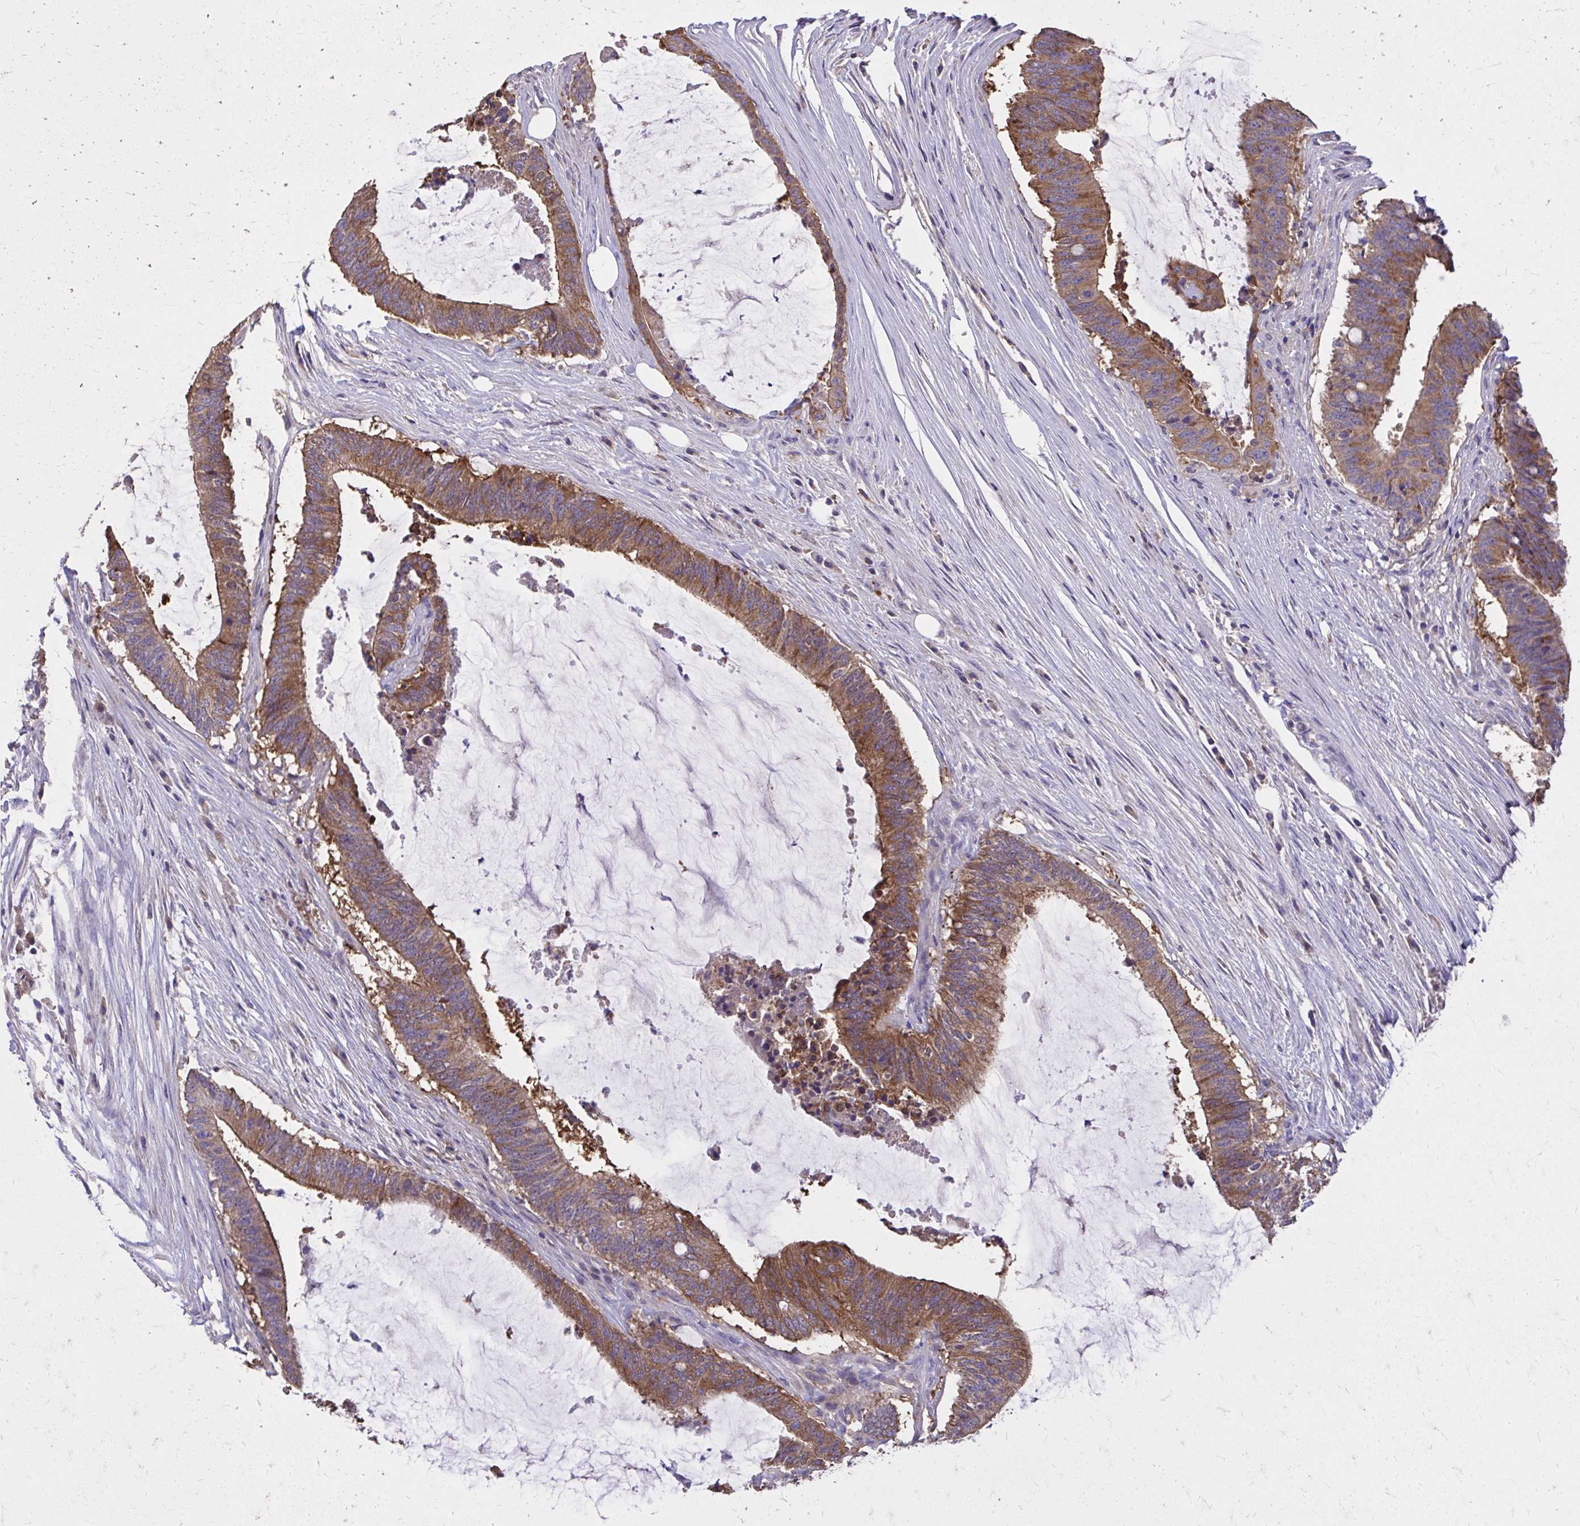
{"staining": {"intensity": "moderate", "quantity": ">75%", "location": "cytoplasmic/membranous"}, "tissue": "colorectal cancer", "cell_type": "Tumor cells", "image_type": "cancer", "snomed": [{"axis": "morphology", "description": "Adenocarcinoma, NOS"}, {"axis": "topography", "description": "Colon"}], "caption": "Adenocarcinoma (colorectal) tissue exhibits moderate cytoplasmic/membranous expression in approximately >75% of tumor cells", "gene": "EPB41L1", "patient": {"sex": "female", "age": 43}}